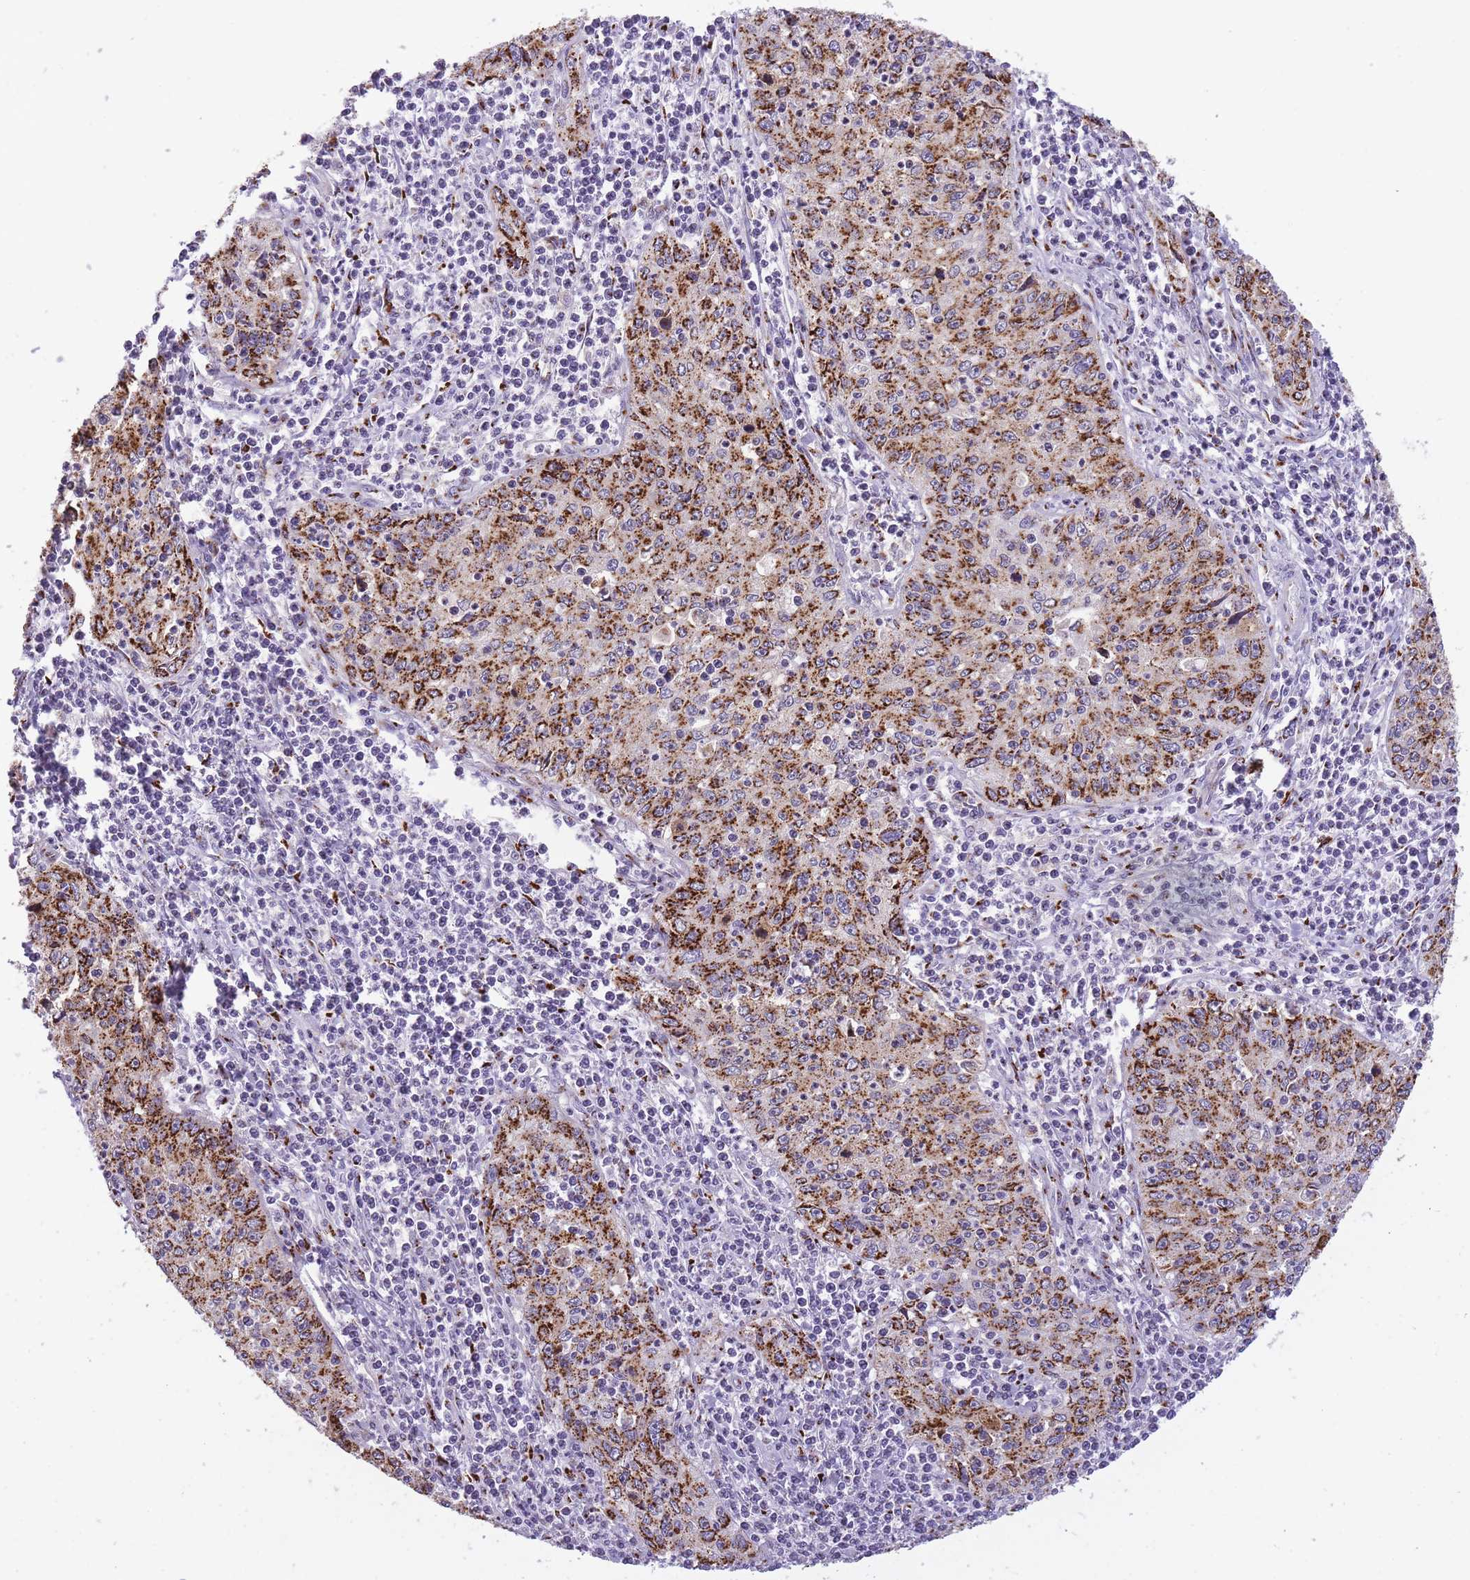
{"staining": {"intensity": "strong", "quantity": ">75%", "location": "cytoplasmic/membranous"}, "tissue": "cervical cancer", "cell_type": "Tumor cells", "image_type": "cancer", "snomed": [{"axis": "morphology", "description": "Squamous cell carcinoma, NOS"}, {"axis": "topography", "description": "Cervix"}], "caption": "Human squamous cell carcinoma (cervical) stained with a brown dye exhibits strong cytoplasmic/membranous positive staining in approximately >75% of tumor cells.", "gene": "B4GALT2", "patient": {"sex": "female", "age": 30}}